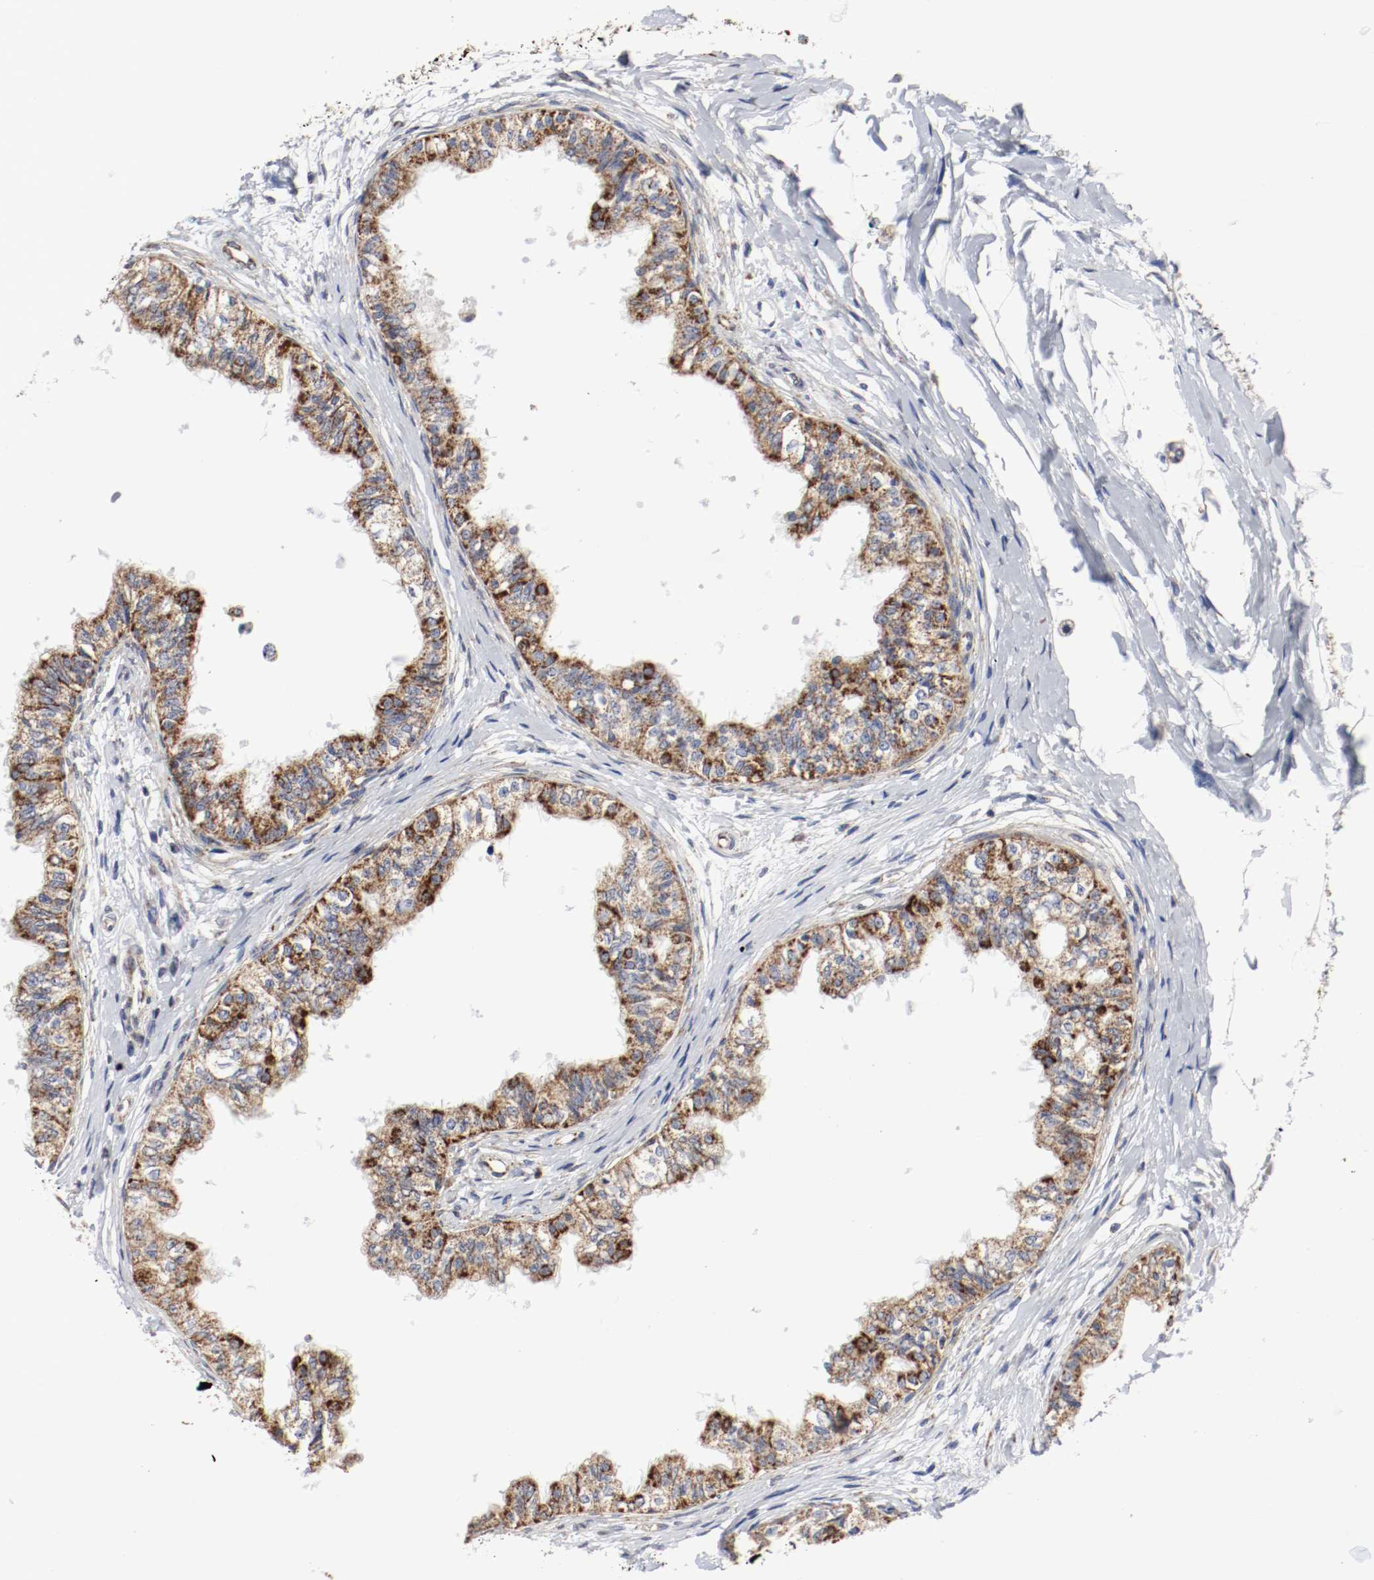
{"staining": {"intensity": "strong", "quantity": ">75%", "location": "cytoplasmic/membranous"}, "tissue": "epididymis", "cell_type": "Glandular cells", "image_type": "normal", "snomed": [{"axis": "morphology", "description": "Normal tissue, NOS"}, {"axis": "morphology", "description": "Adenocarcinoma, metastatic, NOS"}, {"axis": "topography", "description": "Testis"}, {"axis": "topography", "description": "Epididymis"}], "caption": "An image of epididymis stained for a protein shows strong cytoplasmic/membranous brown staining in glandular cells. (DAB IHC, brown staining for protein, blue staining for nuclei).", "gene": "AFG3L2", "patient": {"sex": "male", "age": 26}}